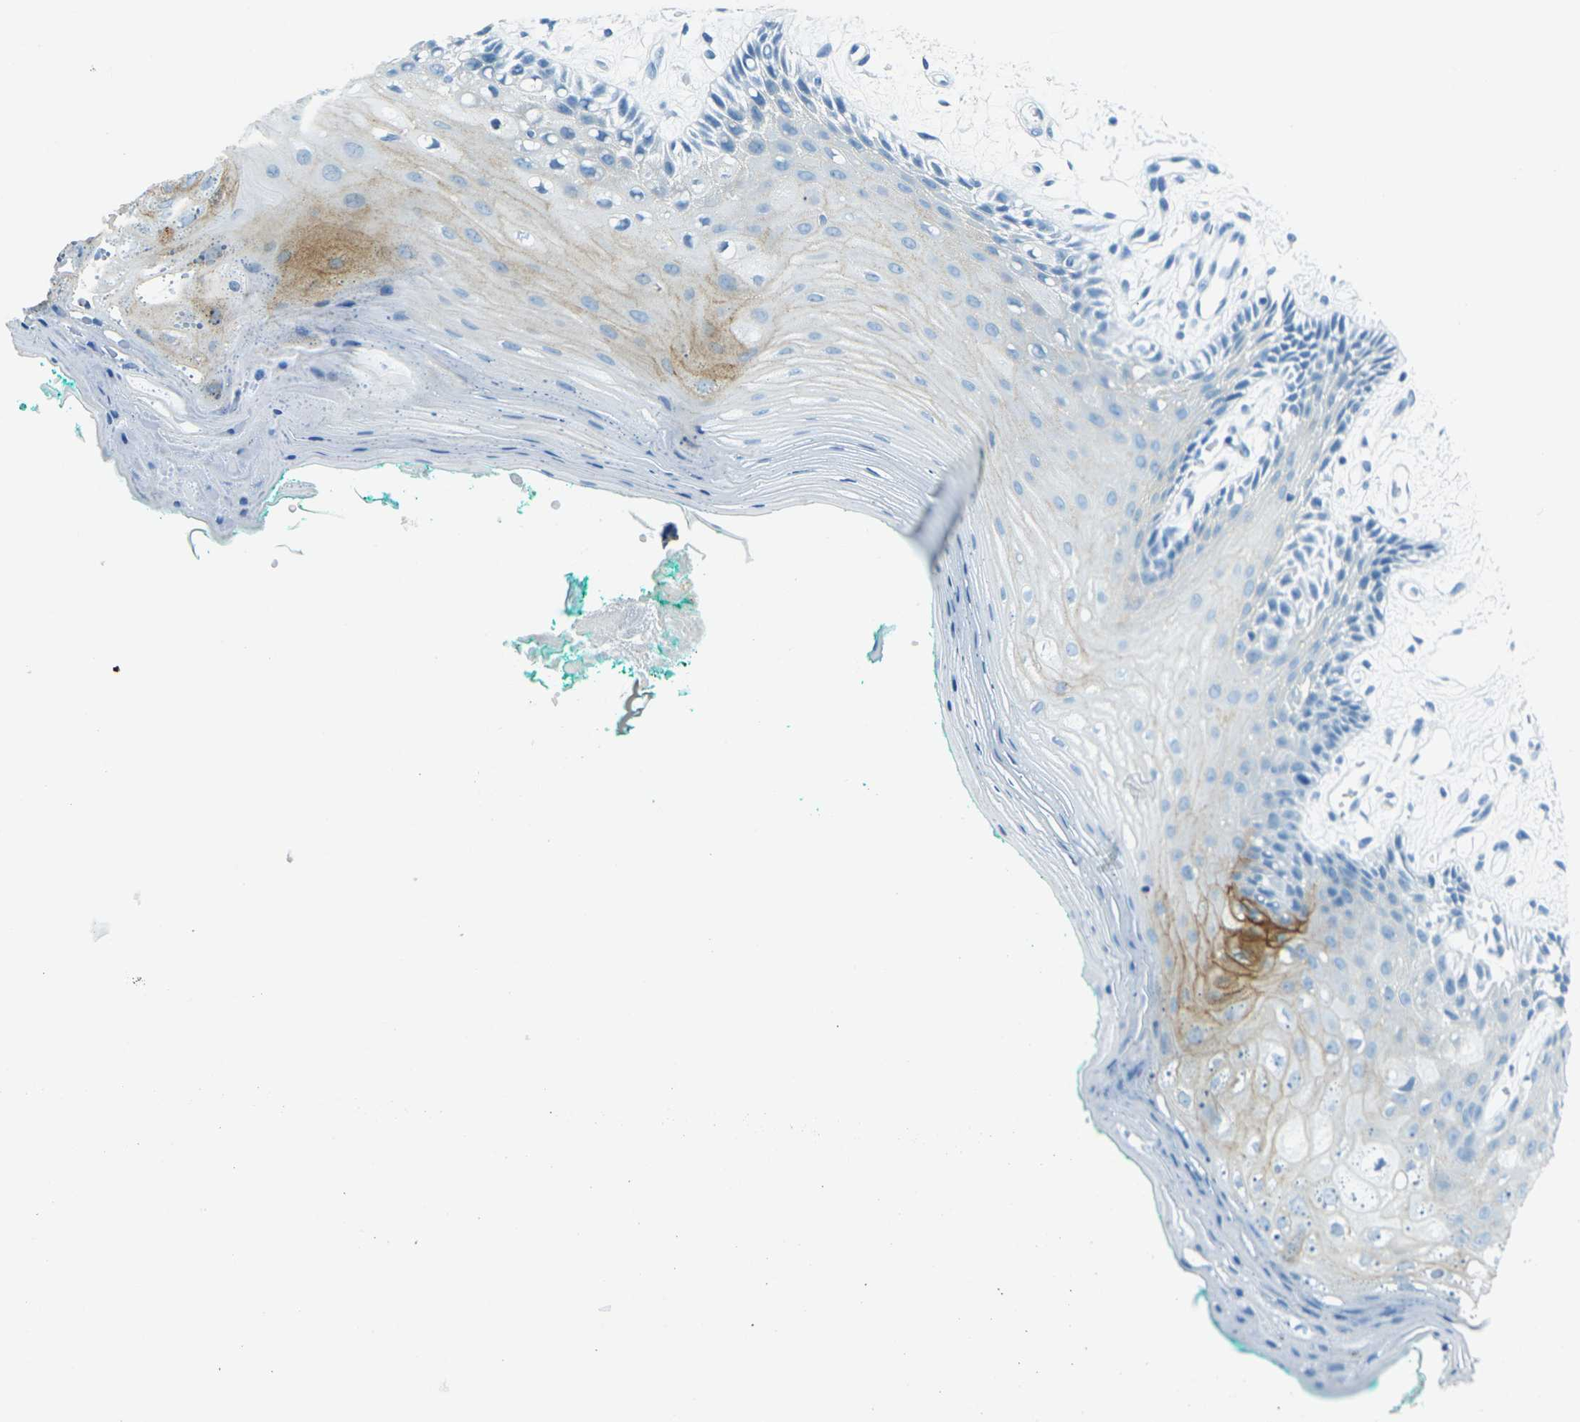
{"staining": {"intensity": "moderate", "quantity": "<25%", "location": "cytoplasmic/membranous"}, "tissue": "oral mucosa", "cell_type": "Squamous epithelial cells", "image_type": "normal", "snomed": [{"axis": "morphology", "description": "Normal tissue, NOS"}, {"axis": "topography", "description": "Skeletal muscle"}, {"axis": "topography", "description": "Oral tissue"}, {"axis": "topography", "description": "Peripheral nerve tissue"}], "caption": "DAB immunohistochemical staining of normal oral mucosa displays moderate cytoplasmic/membranous protein expression in about <25% of squamous epithelial cells. (DAB (3,3'-diaminobenzidine) IHC with brightfield microscopy, high magnification).", "gene": "OCLN", "patient": {"sex": "female", "age": 84}}